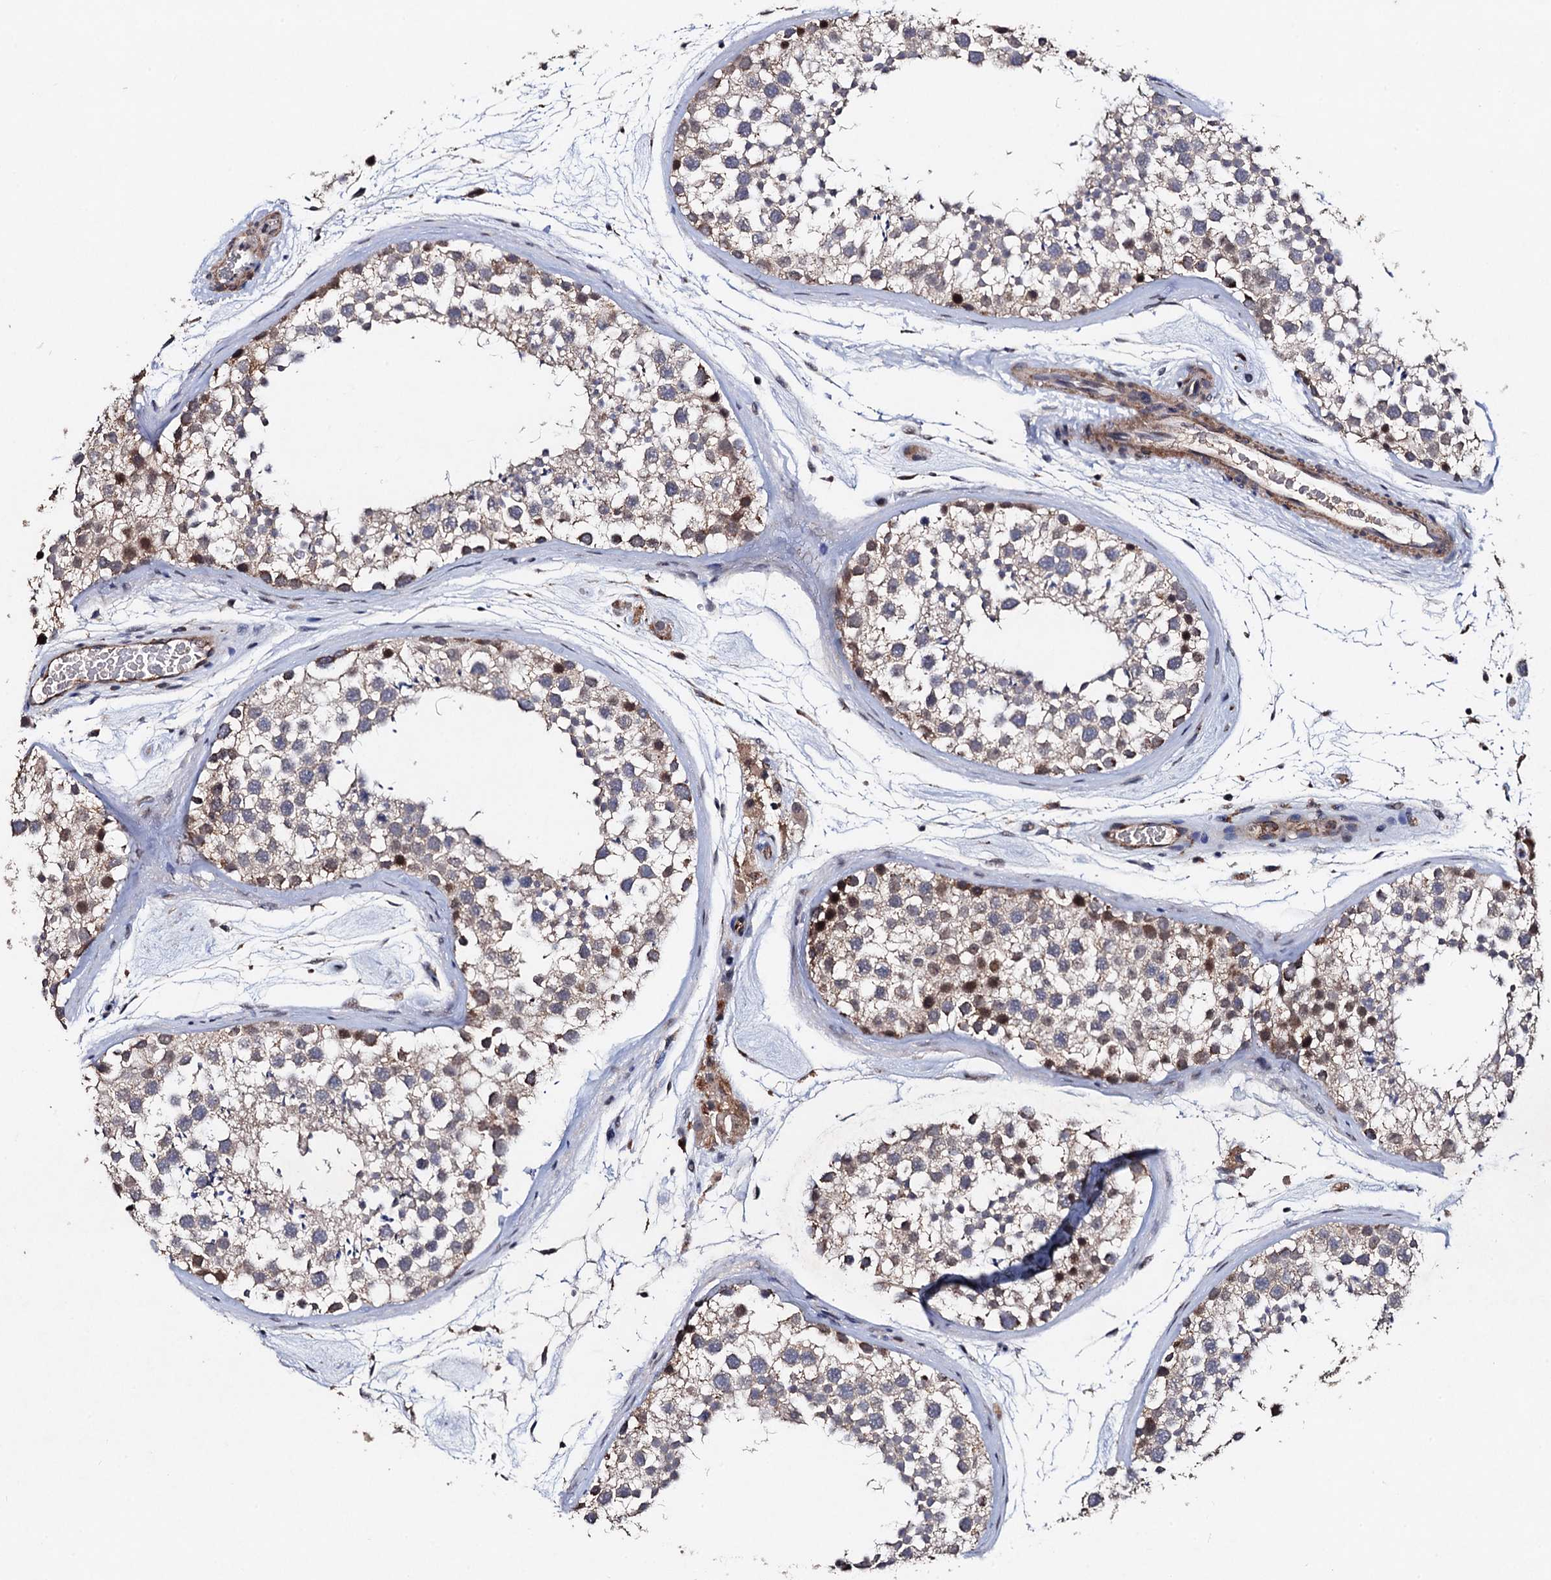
{"staining": {"intensity": "moderate", "quantity": "25%-75%", "location": "cytoplasmic/membranous"}, "tissue": "testis", "cell_type": "Cells in seminiferous ducts", "image_type": "normal", "snomed": [{"axis": "morphology", "description": "Normal tissue, NOS"}, {"axis": "topography", "description": "Testis"}], "caption": "An image of testis stained for a protein shows moderate cytoplasmic/membranous brown staining in cells in seminiferous ducts. Using DAB (3,3'-diaminobenzidine) (brown) and hematoxylin (blue) stains, captured at high magnification using brightfield microscopy.", "gene": "PPTC7", "patient": {"sex": "male", "age": 46}}